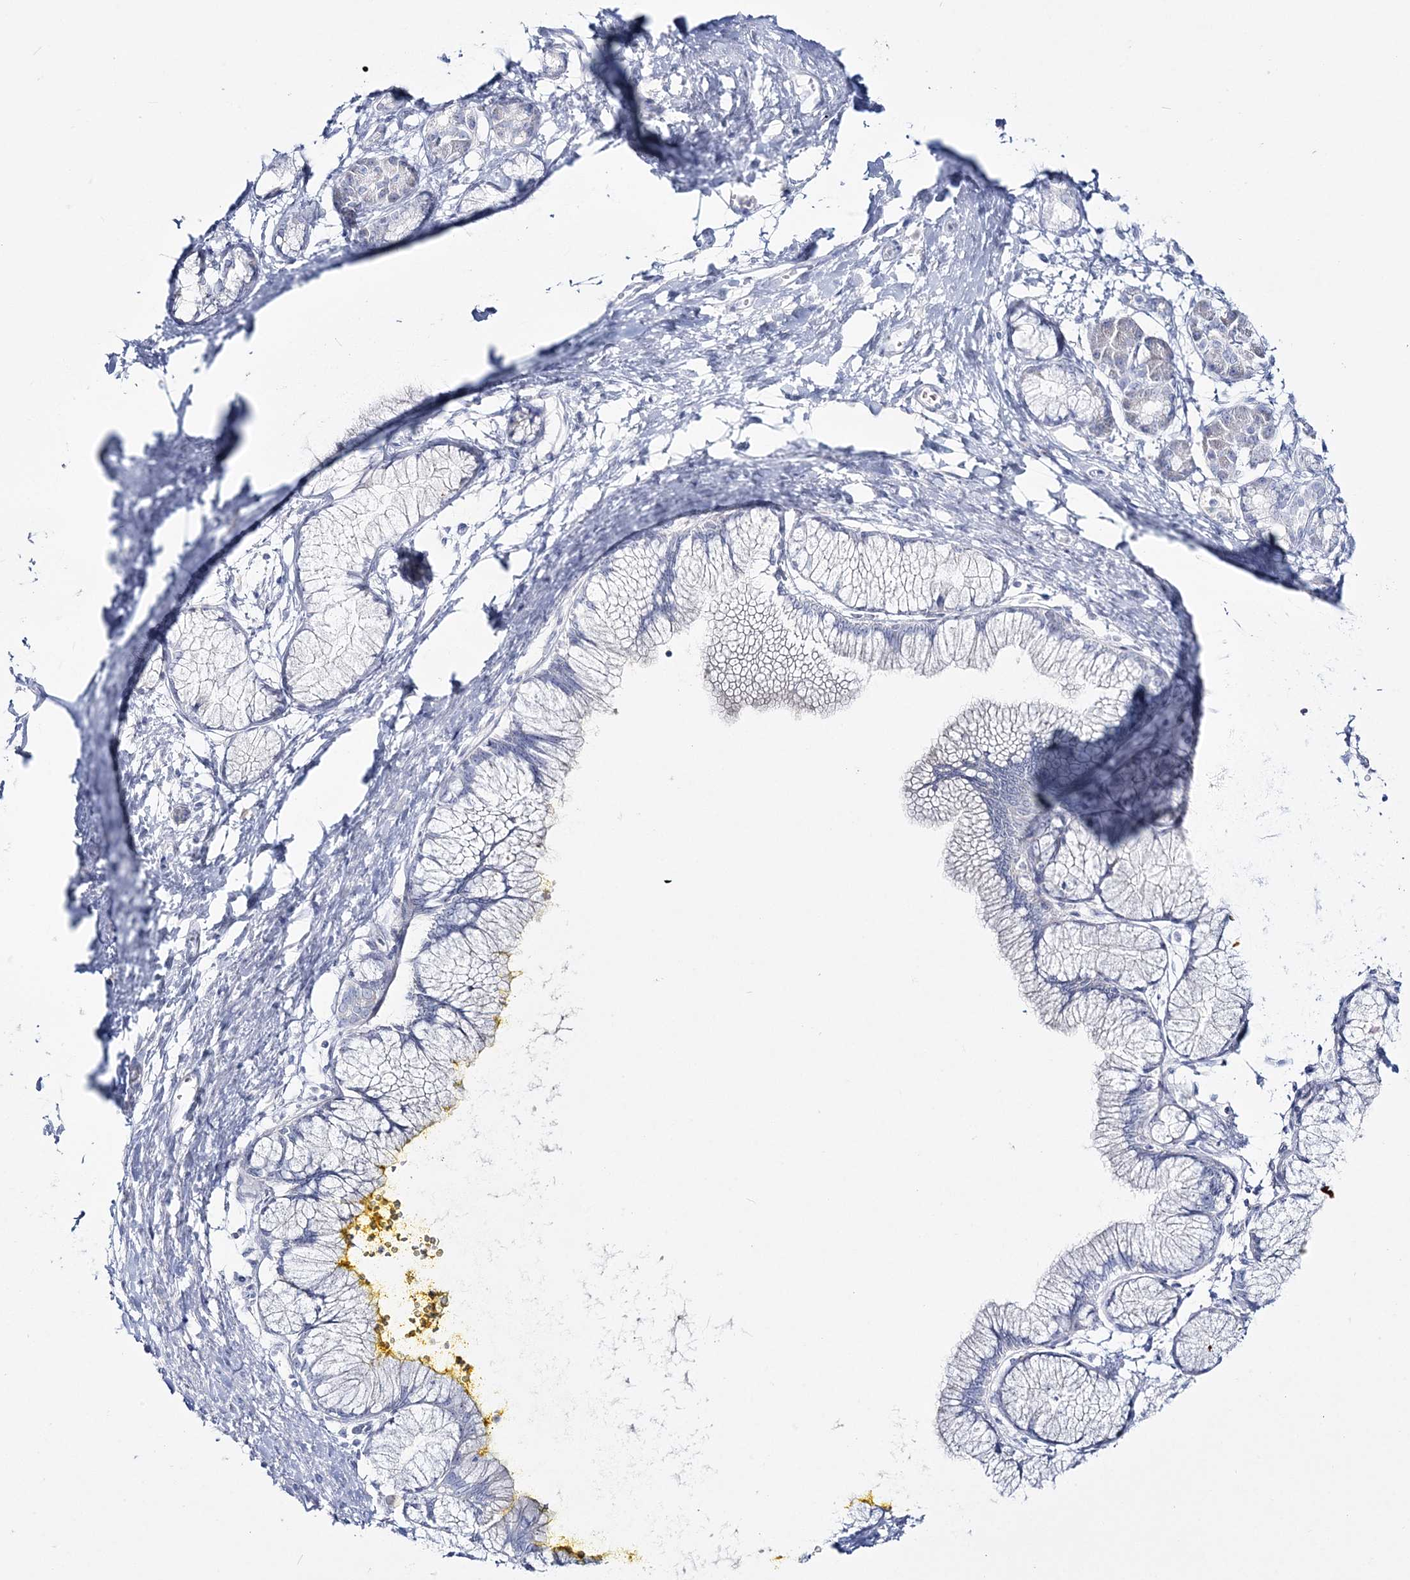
{"staining": {"intensity": "negative", "quantity": "none", "location": "none"}, "tissue": "pancreatic cancer", "cell_type": "Tumor cells", "image_type": "cancer", "snomed": [{"axis": "morphology", "description": "Adenocarcinoma, NOS"}, {"axis": "topography", "description": "Pancreas"}], "caption": "The micrograph exhibits no staining of tumor cells in pancreatic adenocarcinoma. The staining was performed using DAB to visualize the protein expression in brown, while the nuclei were stained in blue with hematoxylin (Magnification: 20x).", "gene": "WDSUB1", "patient": {"sex": "male", "age": 58}}